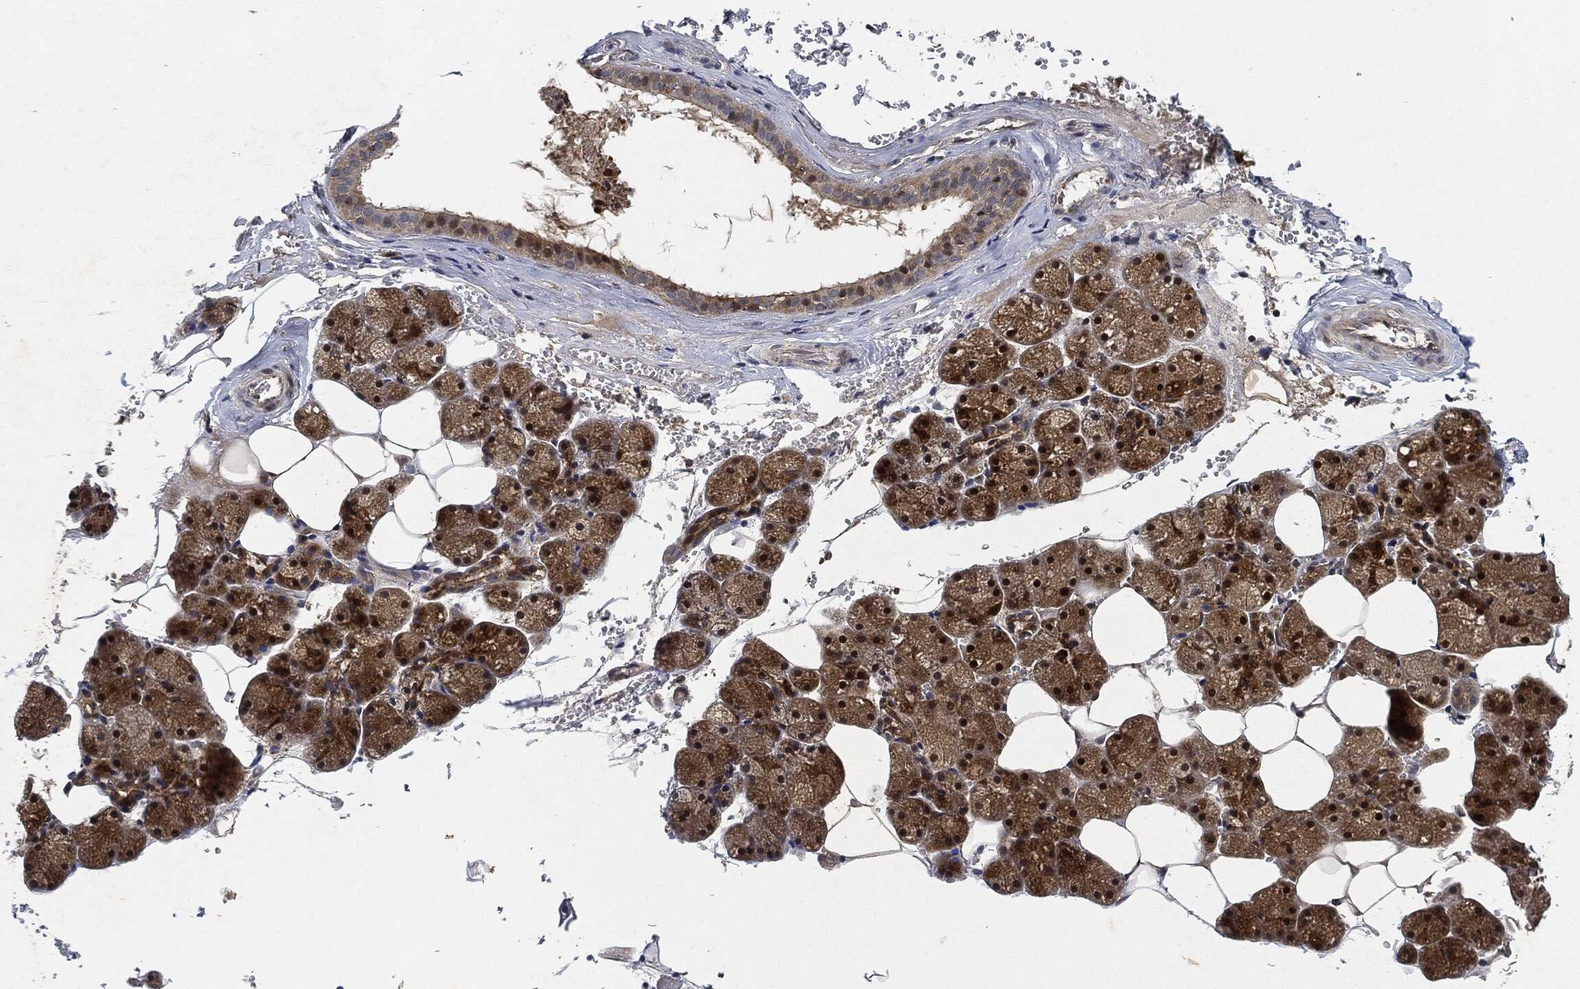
{"staining": {"intensity": "strong", "quantity": "25%-75%", "location": "cytoplasmic/membranous,nuclear"}, "tissue": "salivary gland", "cell_type": "Glandular cells", "image_type": "normal", "snomed": [{"axis": "morphology", "description": "Normal tissue, NOS"}, {"axis": "topography", "description": "Salivary gland"}], "caption": "Benign salivary gland was stained to show a protein in brown. There is high levels of strong cytoplasmic/membranous,nuclear positivity in approximately 25%-75% of glandular cells.", "gene": "MLST8", "patient": {"sex": "male", "age": 38}}